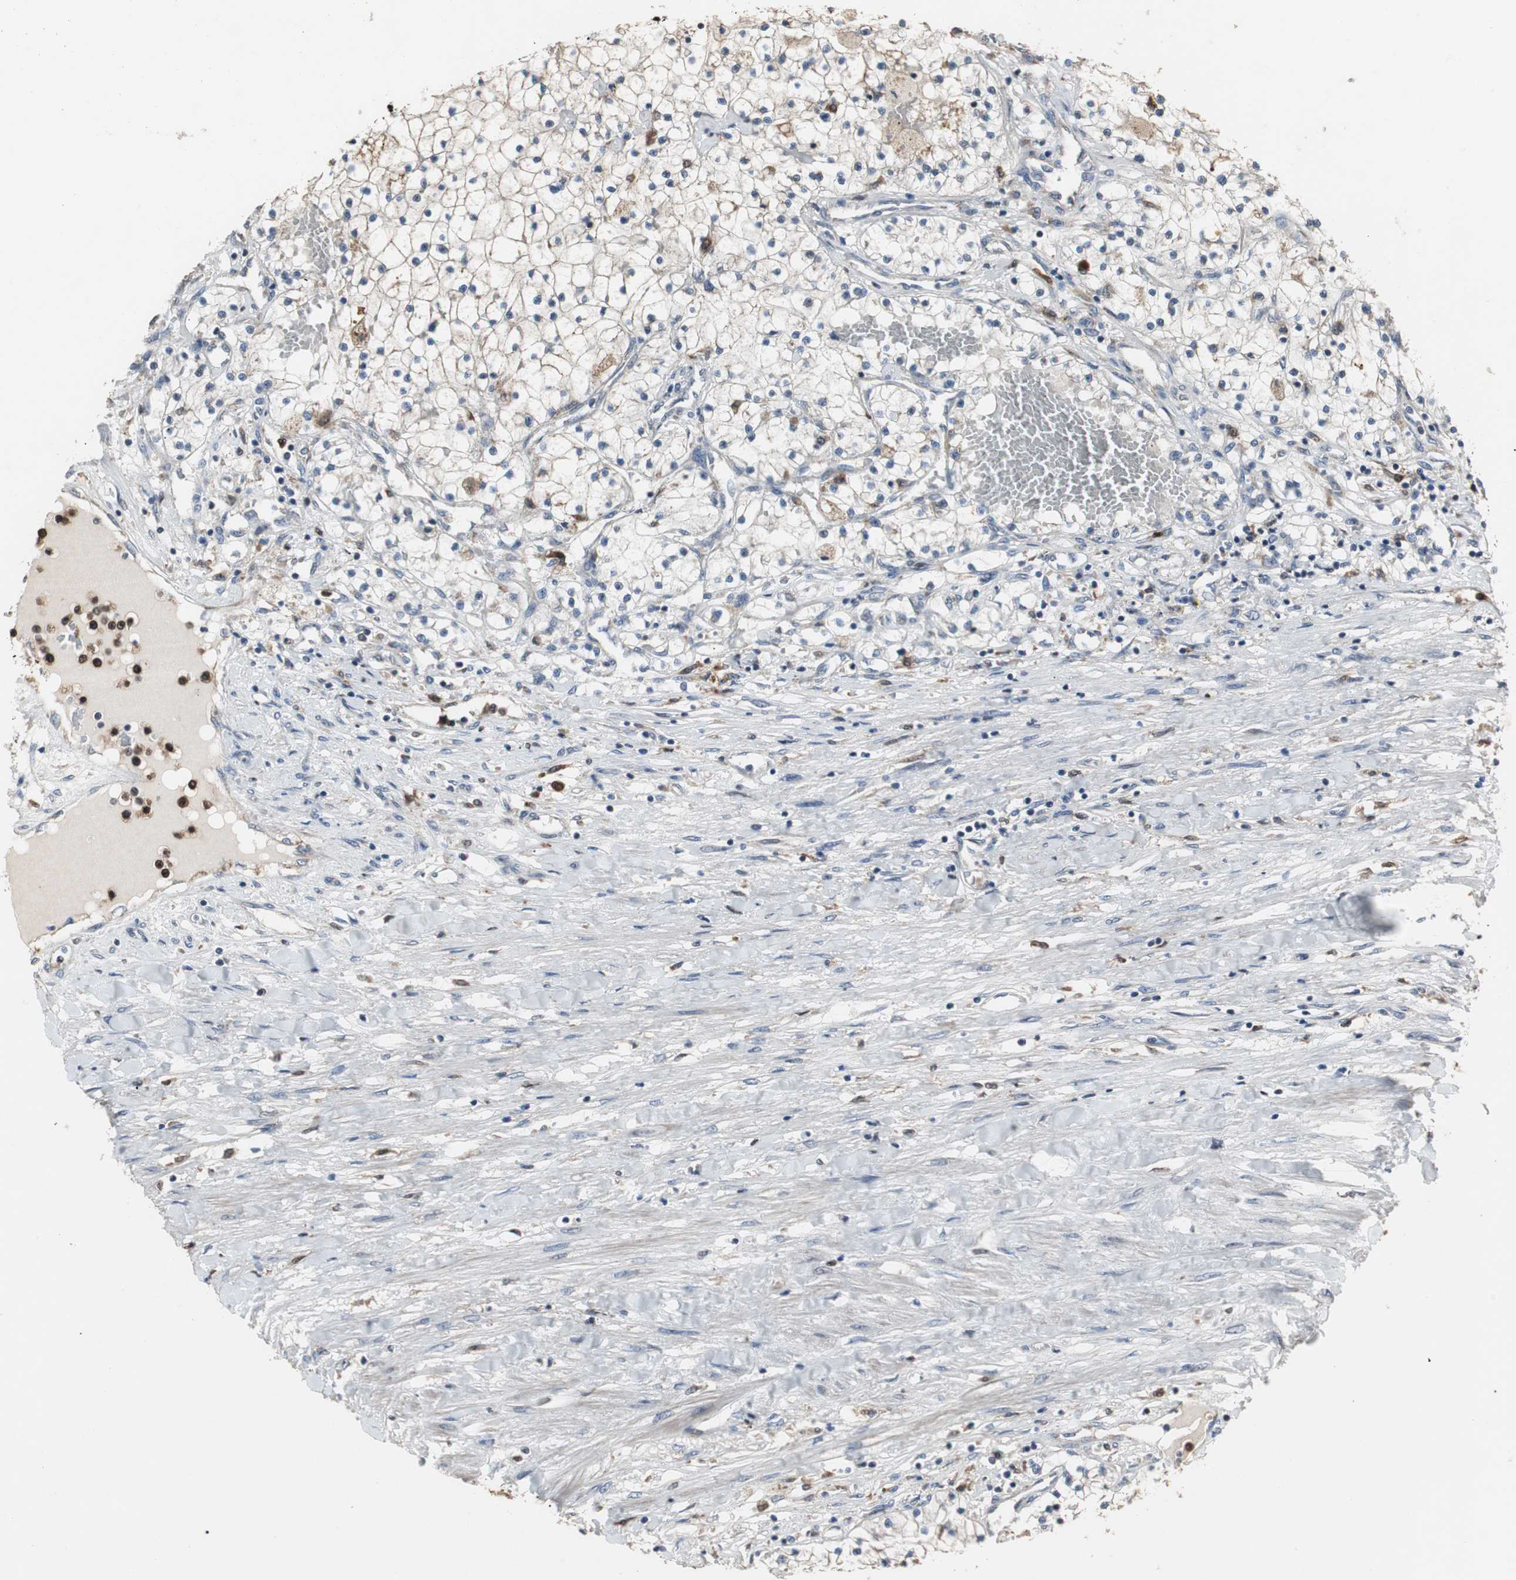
{"staining": {"intensity": "weak", "quantity": "<25%", "location": "cytoplasmic/membranous"}, "tissue": "renal cancer", "cell_type": "Tumor cells", "image_type": "cancer", "snomed": [{"axis": "morphology", "description": "Adenocarcinoma, NOS"}, {"axis": "topography", "description": "Kidney"}], "caption": "Immunohistochemical staining of renal cancer (adenocarcinoma) reveals no significant positivity in tumor cells.", "gene": "NCF2", "patient": {"sex": "male", "age": 68}}